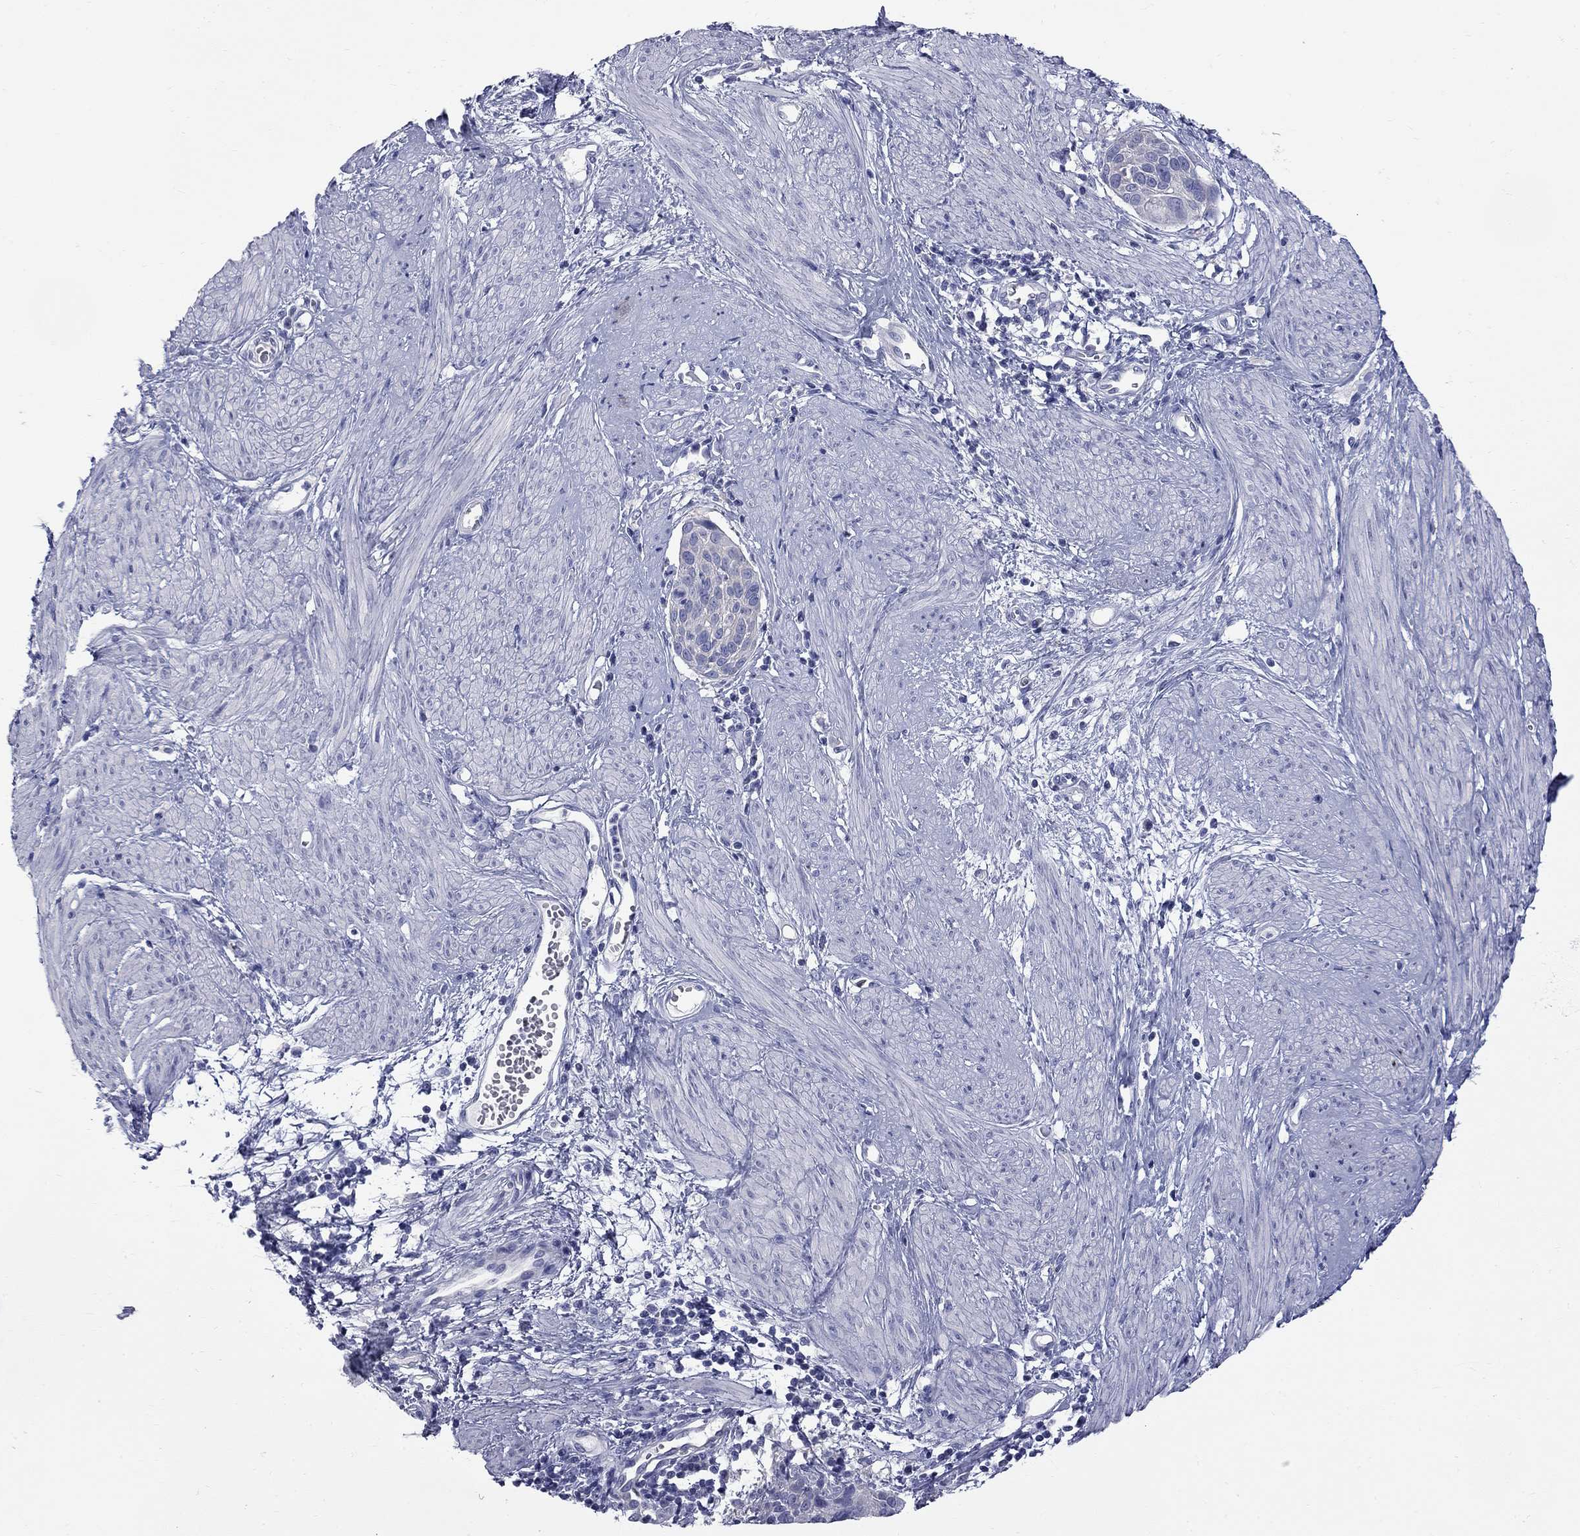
{"staining": {"intensity": "negative", "quantity": "none", "location": "none"}, "tissue": "cervical cancer", "cell_type": "Tumor cells", "image_type": "cancer", "snomed": [{"axis": "morphology", "description": "Squamous cell carcinoma, NOS"}, {"axis": "topography", "description": "Cervix"}], "caption": "Immunohistochemistry (IHC) photomicrograph of cervical squamous cell carcinoma stained for a protein (brown), which exhibits no positivity in tumor cells.", "gene": "ABCB4", "patient": {"sex": "female", "age": 39}}